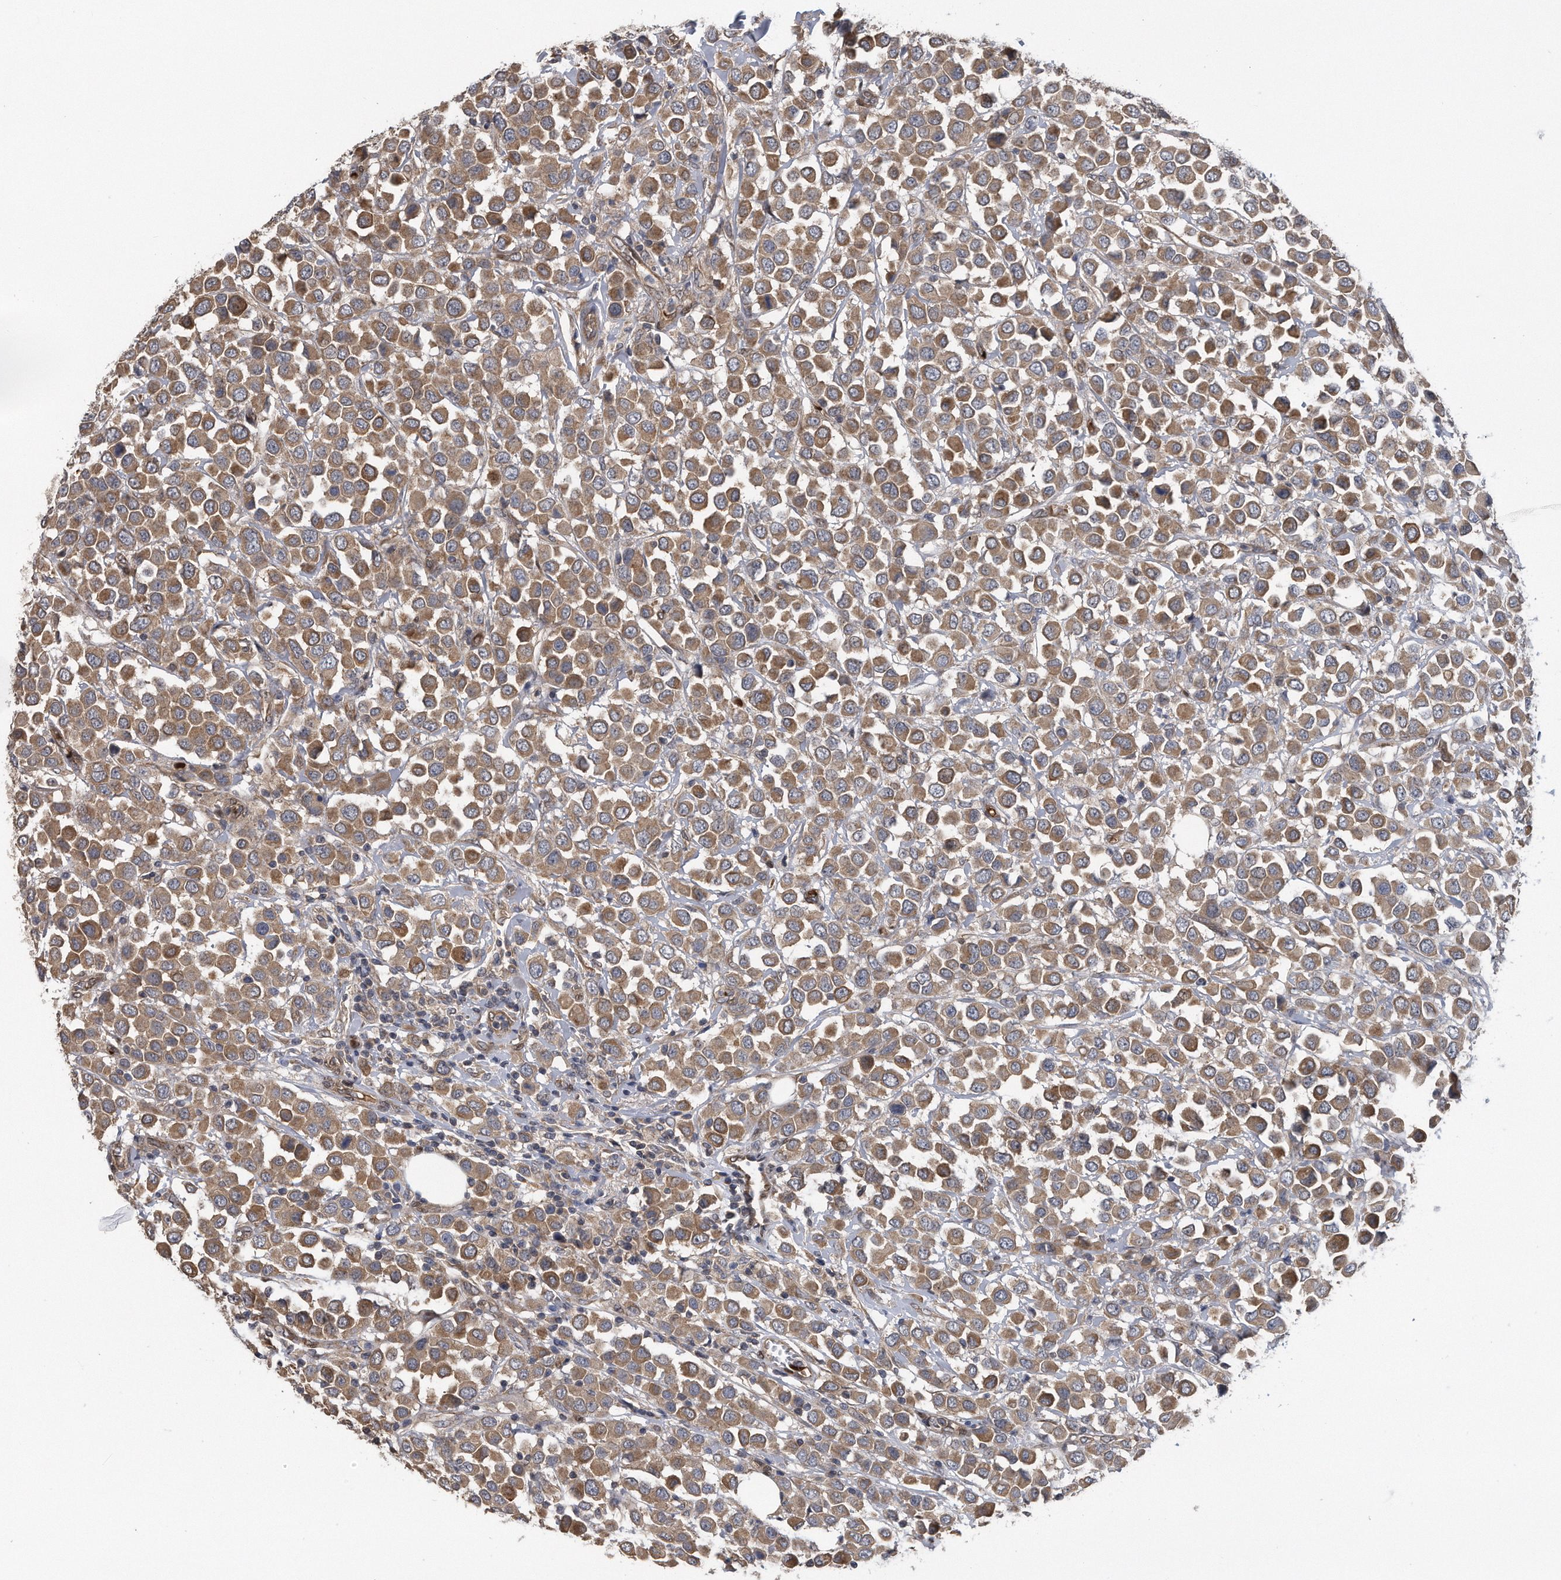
{"staining": {"intensity": "moderate", "quantity": ">75%", "location": "cytoplasmic/membranous"}, "tissue": "breast cancer", "cell_type": "Tumor cells", "image_type": "cancer", "snomed": [{"axis": "morphology", "description": "Duct carcinoma"}, {"axis": "topography", "description": "Breast"}], "caption": "Protein staining exhibits moderate cytoplasmic/membranous positivity in approximately >75% of tumor cells in breast cancer.", "gene": "ZNF79", "patient": {"sex": "female", "age": 61}}